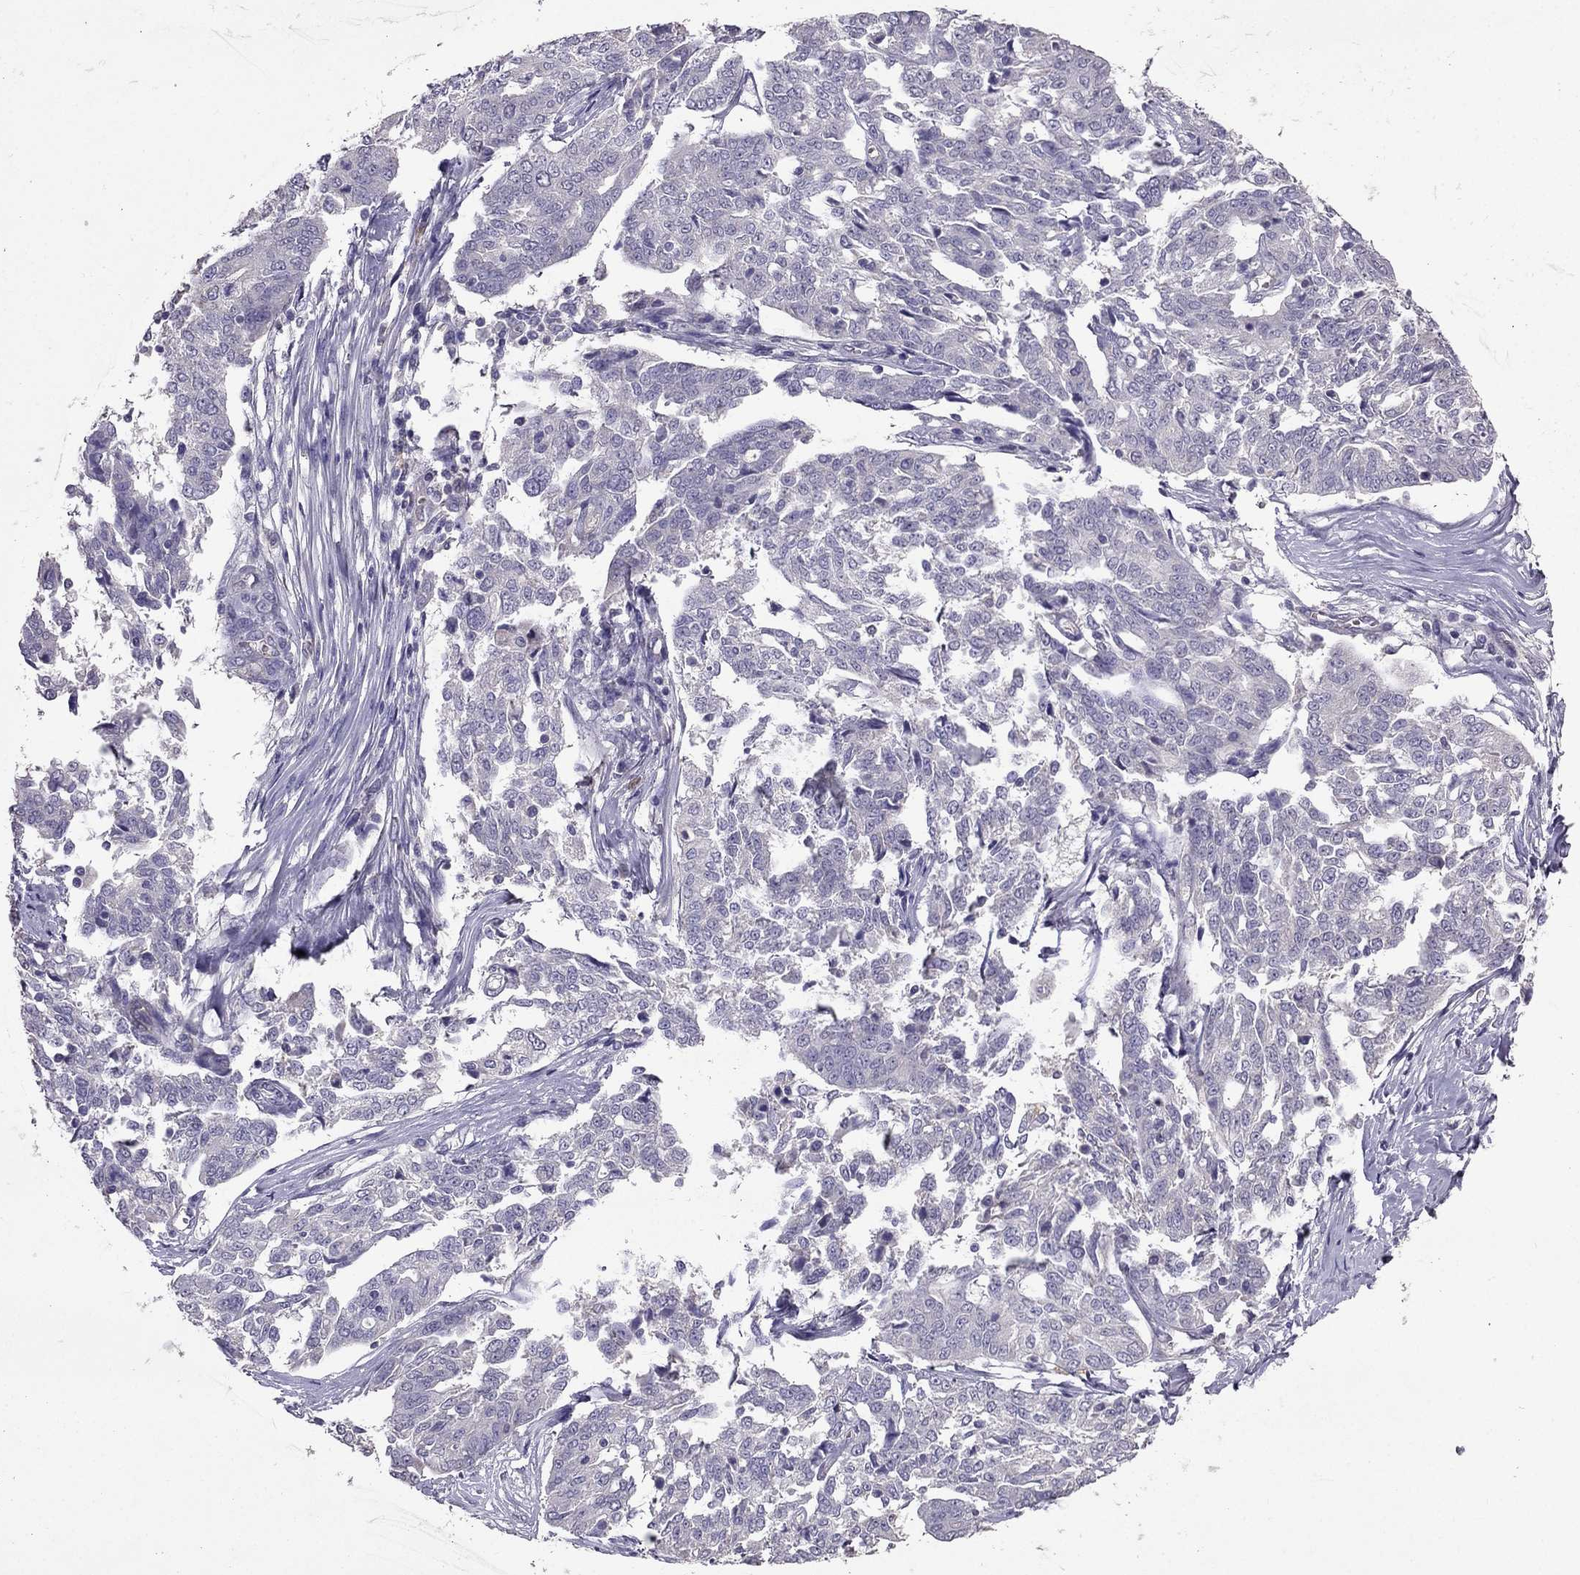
{"staining": {"intensity": "negative", "quantity": "none", "location": "none"}, "tissue": "ovarian cancer", "cell_type": "Tumor cells", "image_type": "cancer", "snomed": [{"axis": "morphology", "description": "Cystadenocarcinoma, serous, NOS"}, {"axis": "topography", "description": "Ovary"}], "caption": "This is an immunohistochemistry (IHC) image of serous cystadenocarcinoma (ovarian). There is no positivity in tumor cells.", "gene": "RFLNB", "patient": {"sex": "female", "age": 67}}